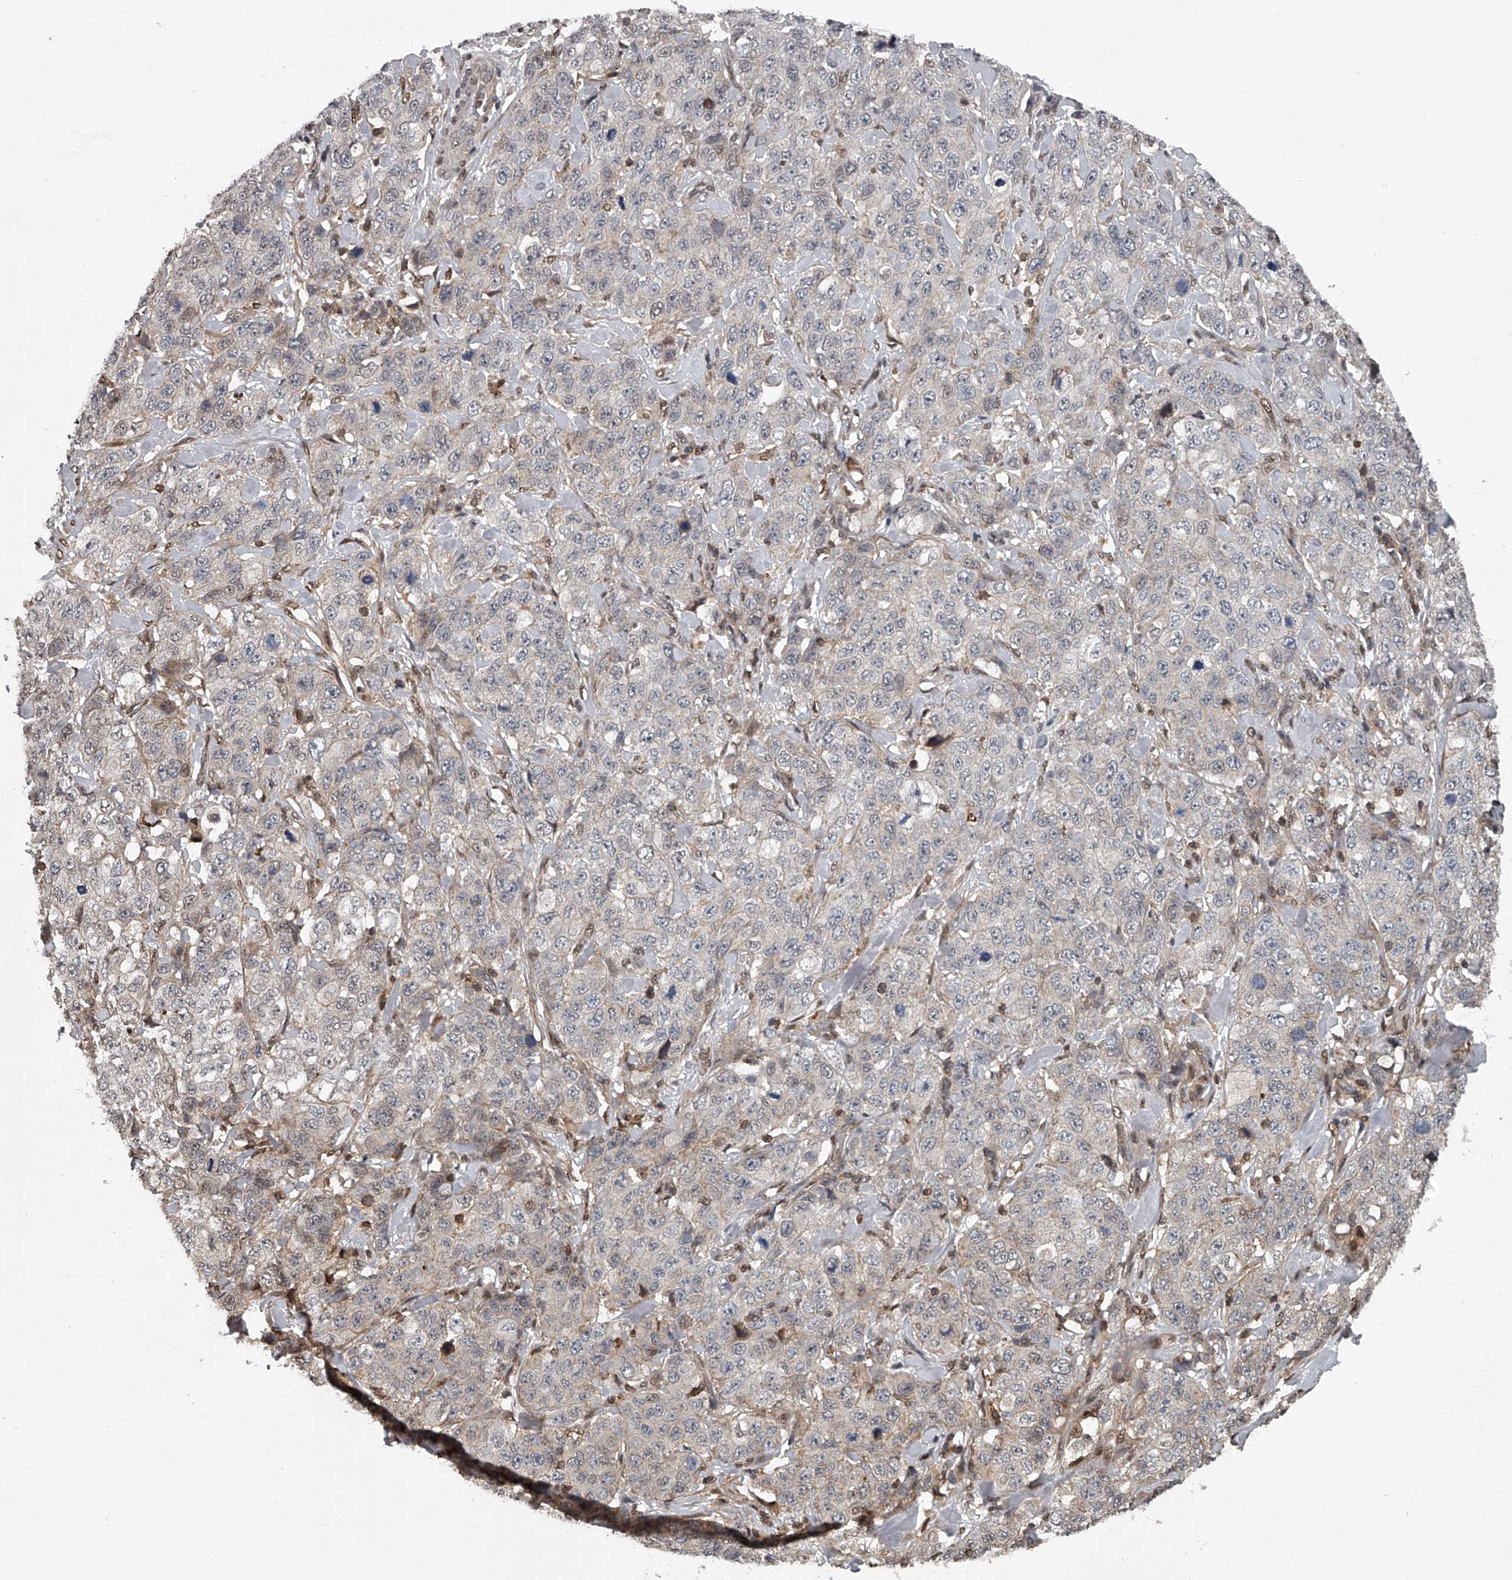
{"staining": {"intensity": "negative", "quantity": "none", "location": "none"}, "tissue": "stomach cancer", "cell_type": "Tumor cells", "image_type": "cancer", "snomed": [{"axis": "morphology", "description": "Adenocarcinoma, NOS"}, {"axis": "topography", "description": "Stomach"}], "caption": "This histopathology image is of stomach cancer stained with immunohistochemistry to label a protein in brown with the nuclei are counter-stained blue. There is no staining in tumor cells.", "gene": "PLEKHG1", "patient": {"sex": "male", "age": 48}}